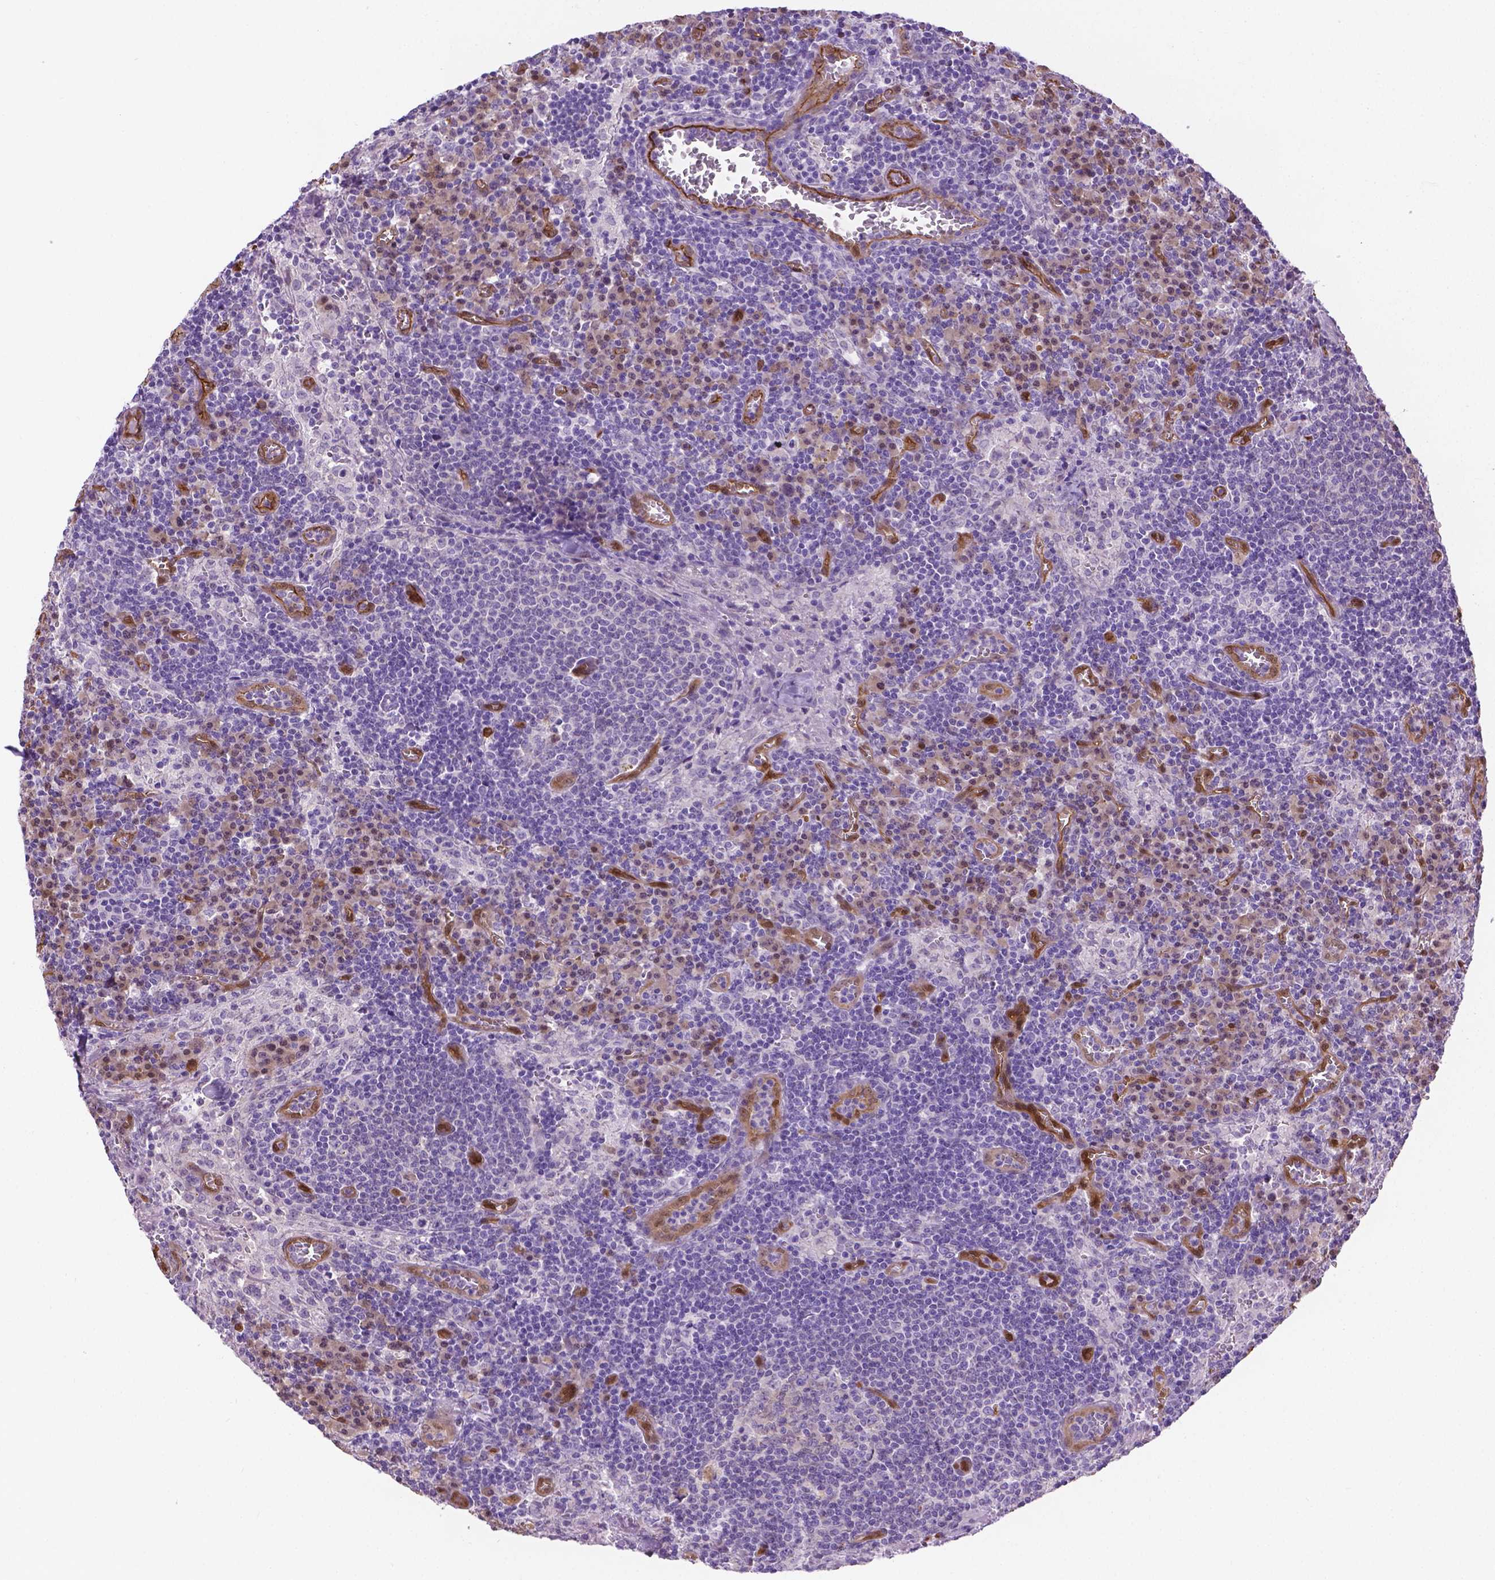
{"staining": {"intensity": "negative", "quantity": "none", "location": "none"}, "tissue": "lymph node", "cell_type": "Germinal center cells", "image_type": "normal", "snomed": [{"axis": "morphology", "description": "Normal tissue, NOS"}, {"axis": "topography", "description": "Lymph node"}], "caption": "Immunohistochemistry of benign human lymph node reveals no positivity in germinal center cells.", "gene": "CLIC4", "patient": {"sex": "male", "age": 62}}